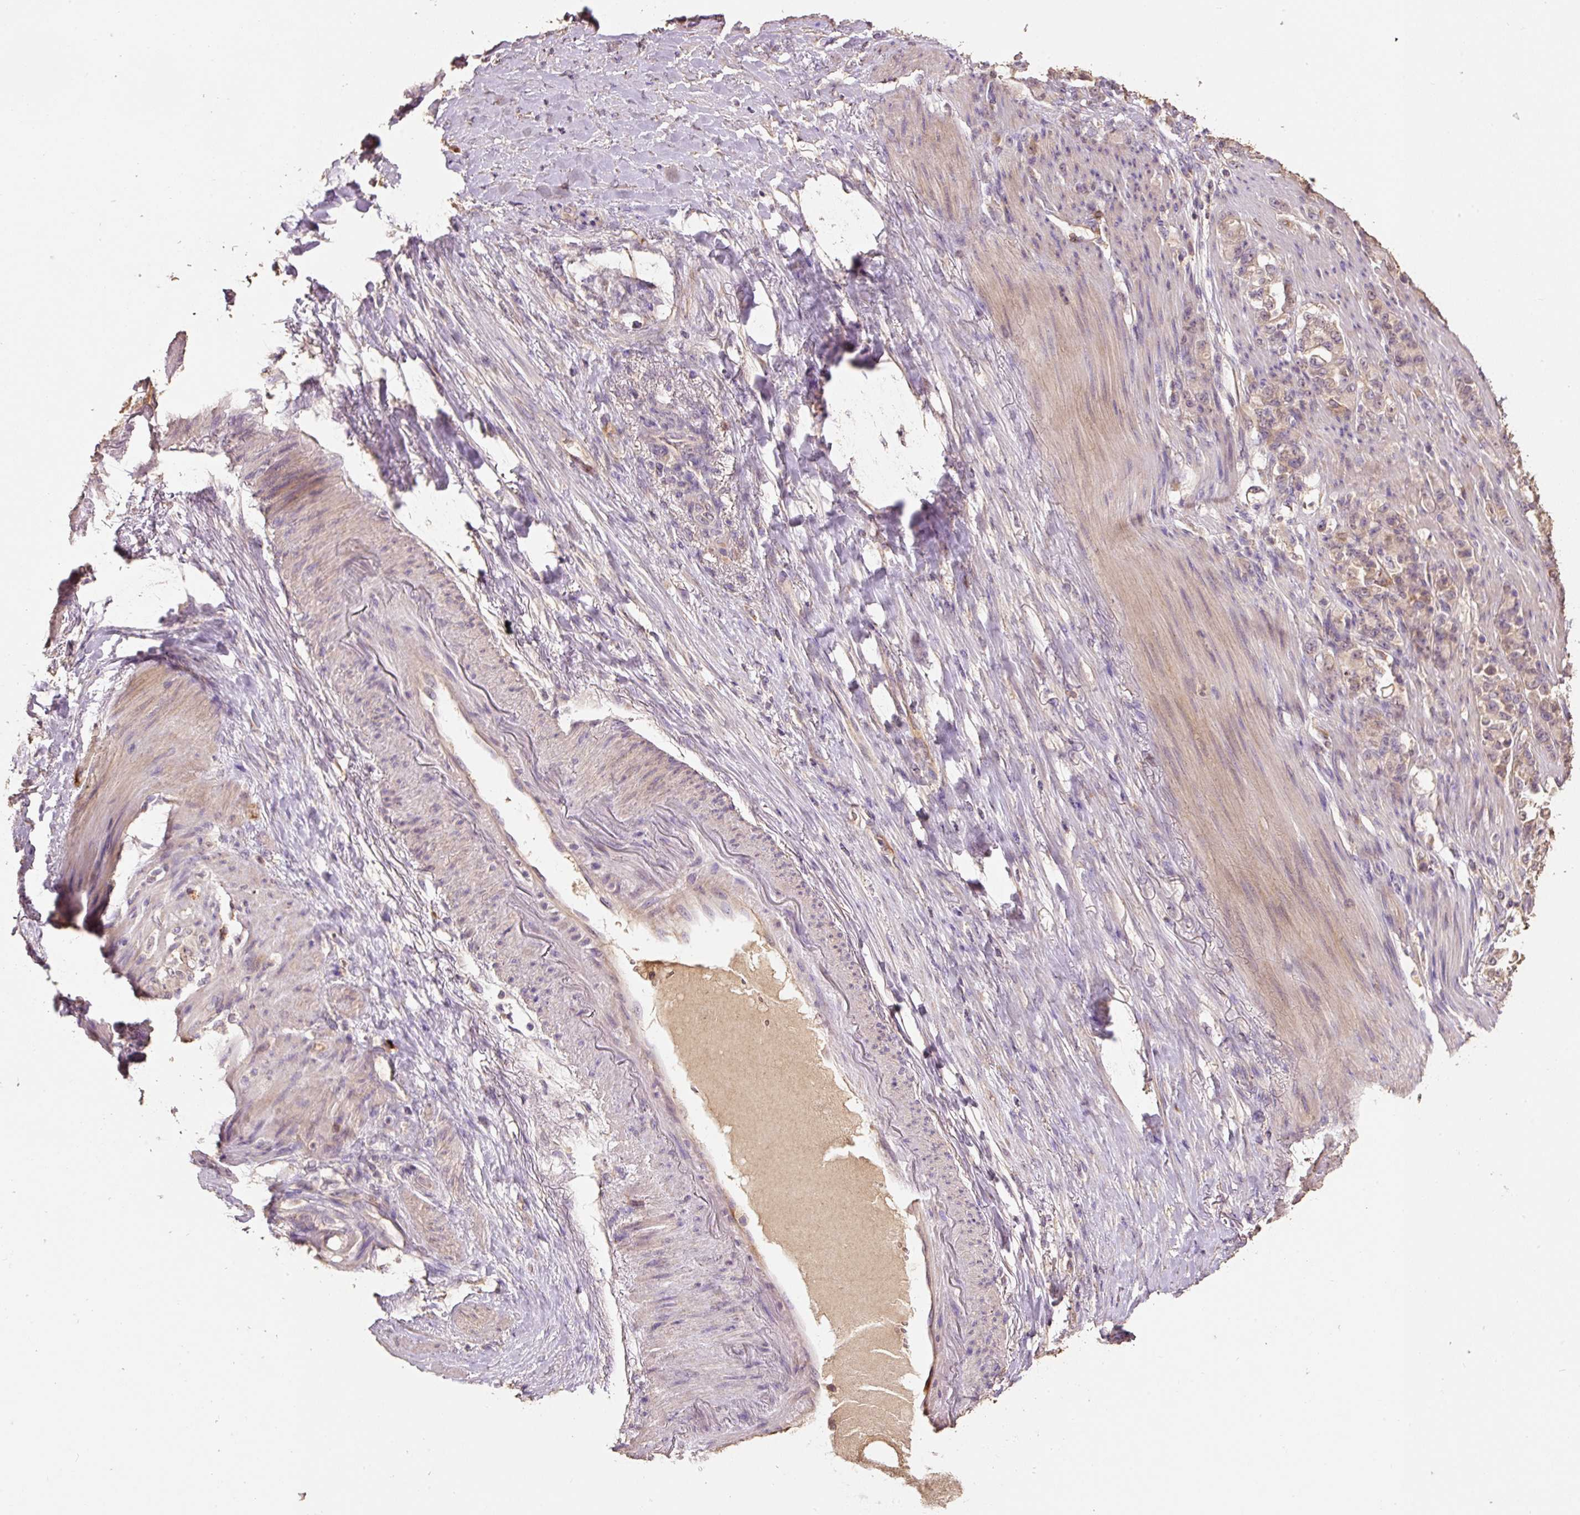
{"staining": {"intensity": "weak", "quantity": "<25%", "location": "cytoplasmic/membranous,nuclear"}, "tissue": "stomach cancer", "cell_type": "Tumor cells", "image_type": "cancer", "snomed": [{"axis": "morphology", "description": "Normal tissue, NOS"}, {"axis": "morphology", "description": "Adenocarcinoma, NOS"}, {"axis": "topography", "description": "Stomach"}], "caption": "There is no significant positivity in tumor cells of stomach cancer.", "gene": "HERC2", "patient": {"sex": "female", "age": 79}}